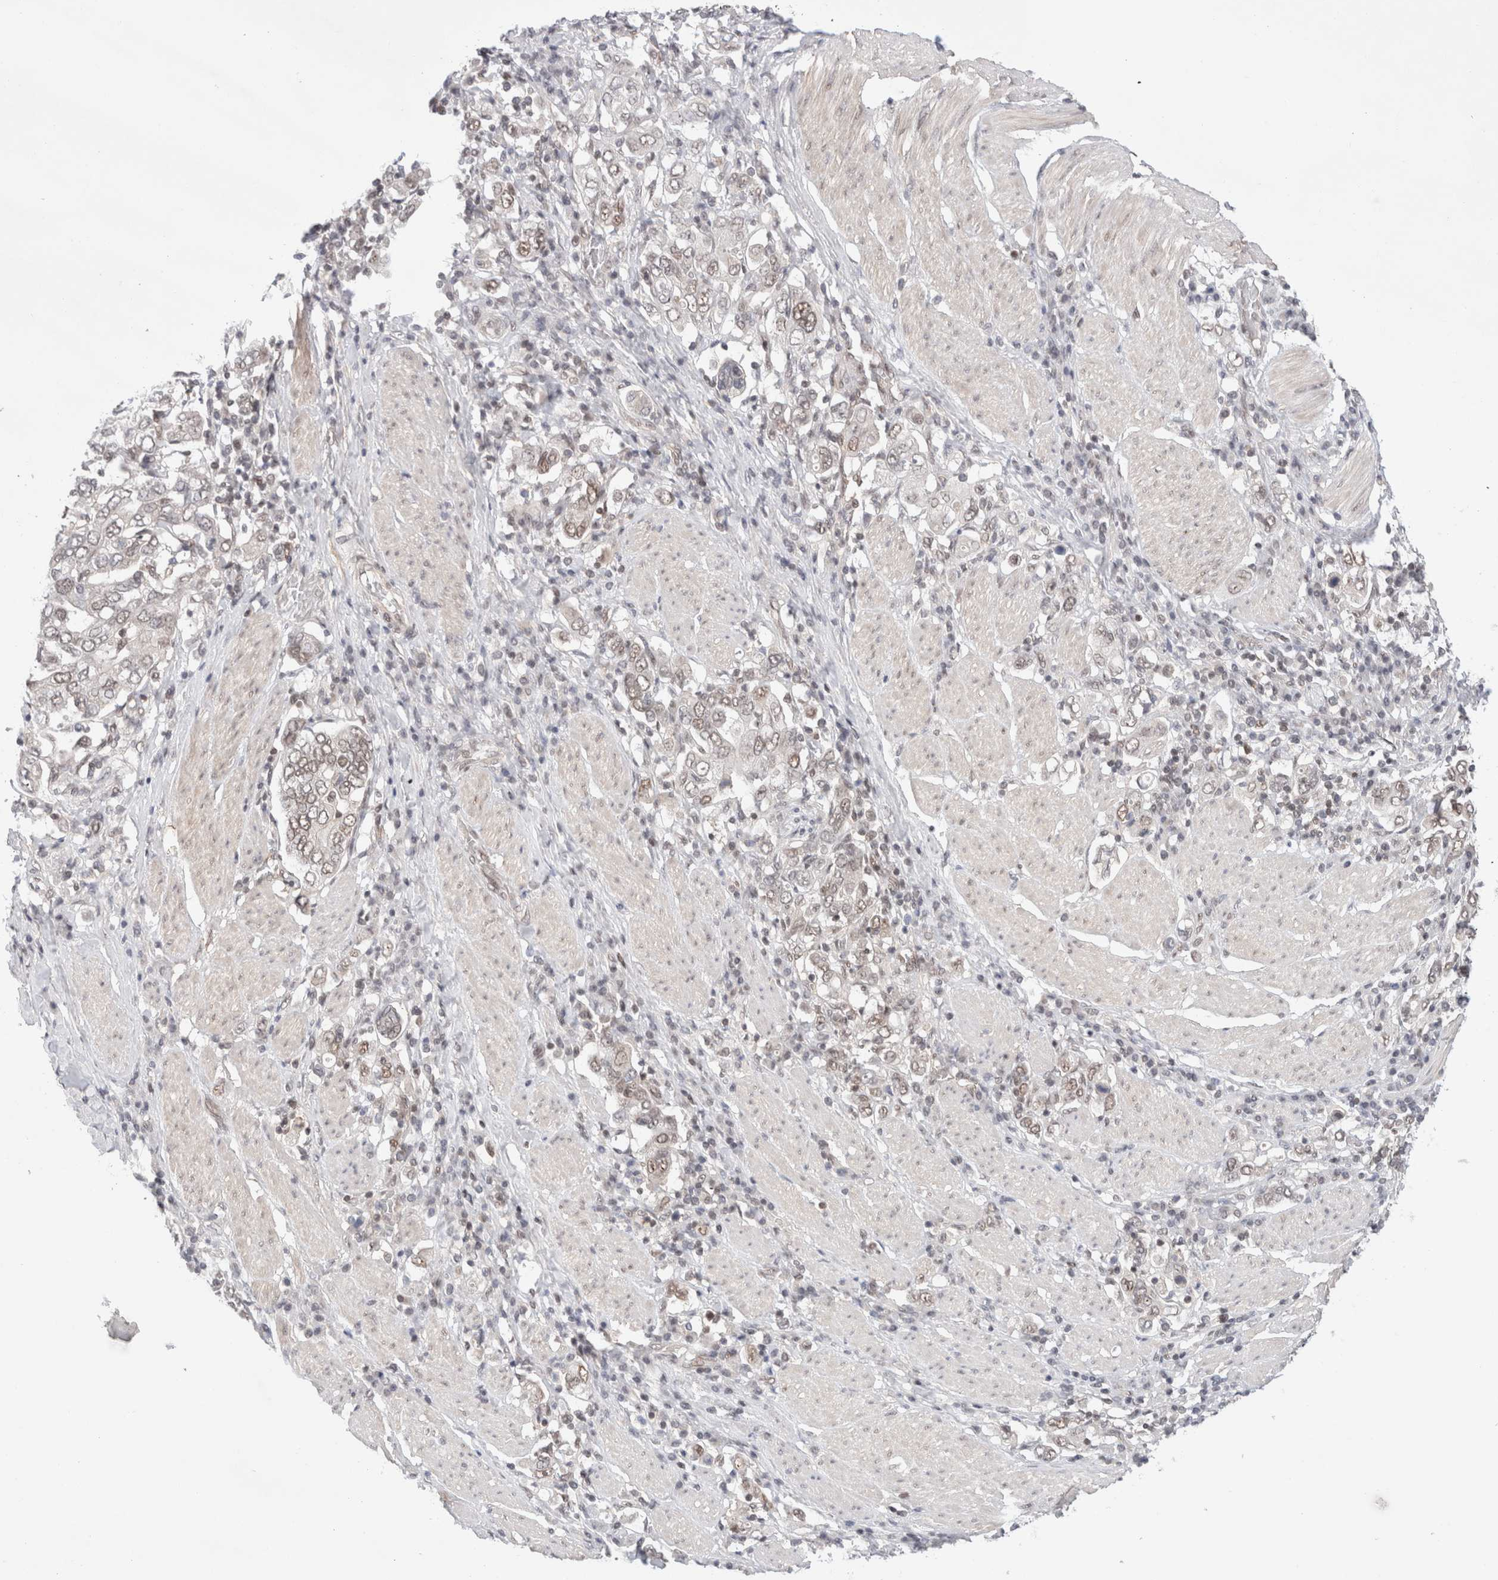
{"staining": {"intensity": "weak", "quantity": ">75%", "location": "nuclear"}, "tissue": "stomach cancer", "cell_type": "Tumor cells", "image_type": "cancer", "snomed": [{"axis": "morphology", "description": "Adenocarcinoma, NOS"}, {"axis": "topography", "description": "Stomach, upper"}], "caption": "Stomach cancer stained with a brown dye exhibits weak nuclear positive staining in approximately >75% of tumor cells.", "gene": "GATAD2A", "patient": {"sex": "male", "age": 62}}